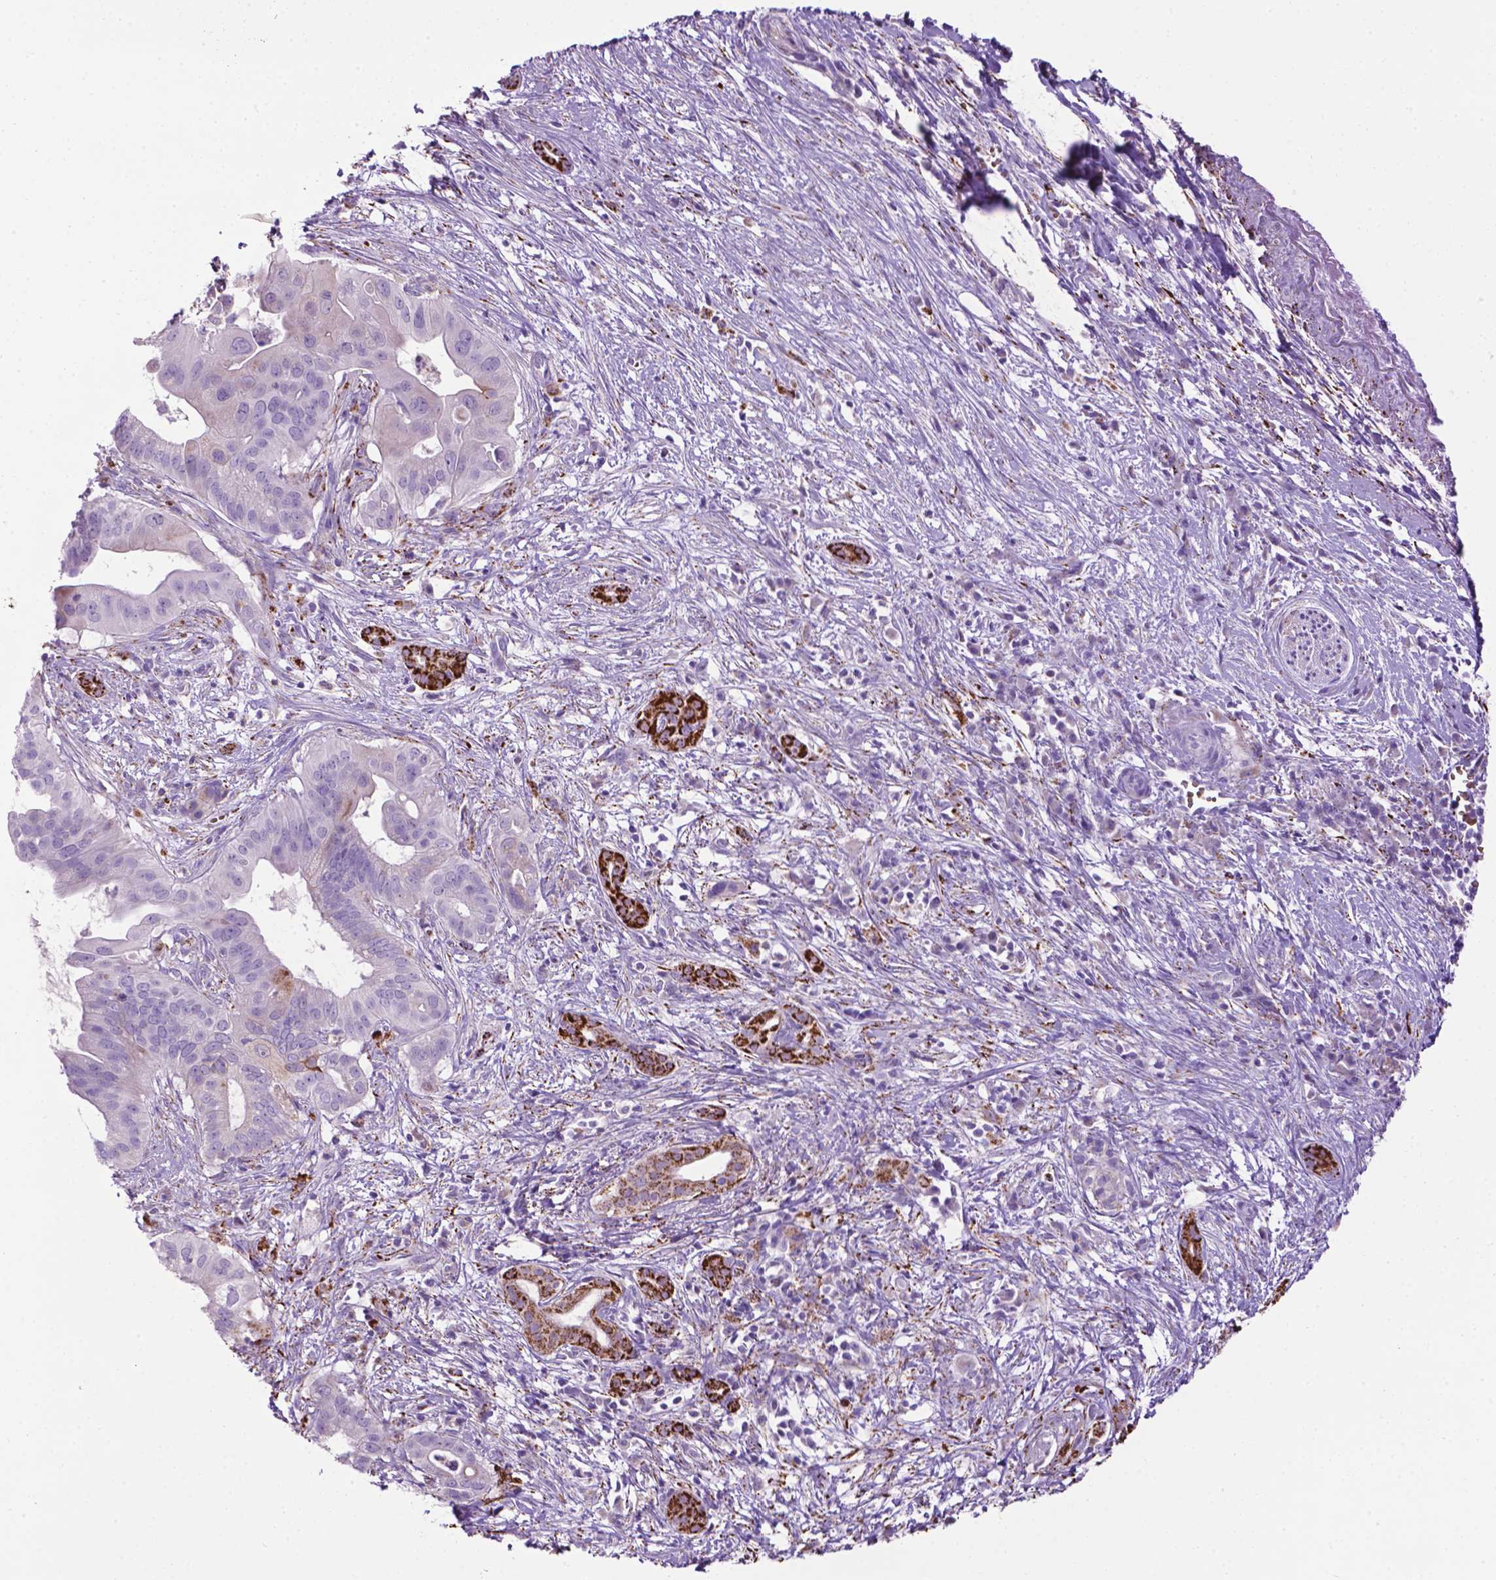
{"staining": {"intensity": "negative", "quantity": "none", "location": "none"}, "tissue": "pancreatic cancer", "cell_type": "Tumor cells", "image_type": "cancer", "snomed": [{"axis": "morphology", "description": "Adenocarcinoma, NOS"}, {"axis": "topography", "description": "Pancreas"}], "caption": "The immunohistochemistry (IHC) histopathology image has no significant positivity in tumor cells of pancreatic adenocarcinoma tissue.", "gene": "TMEM132E", "patient": {"sex": "male", "age": 61}}